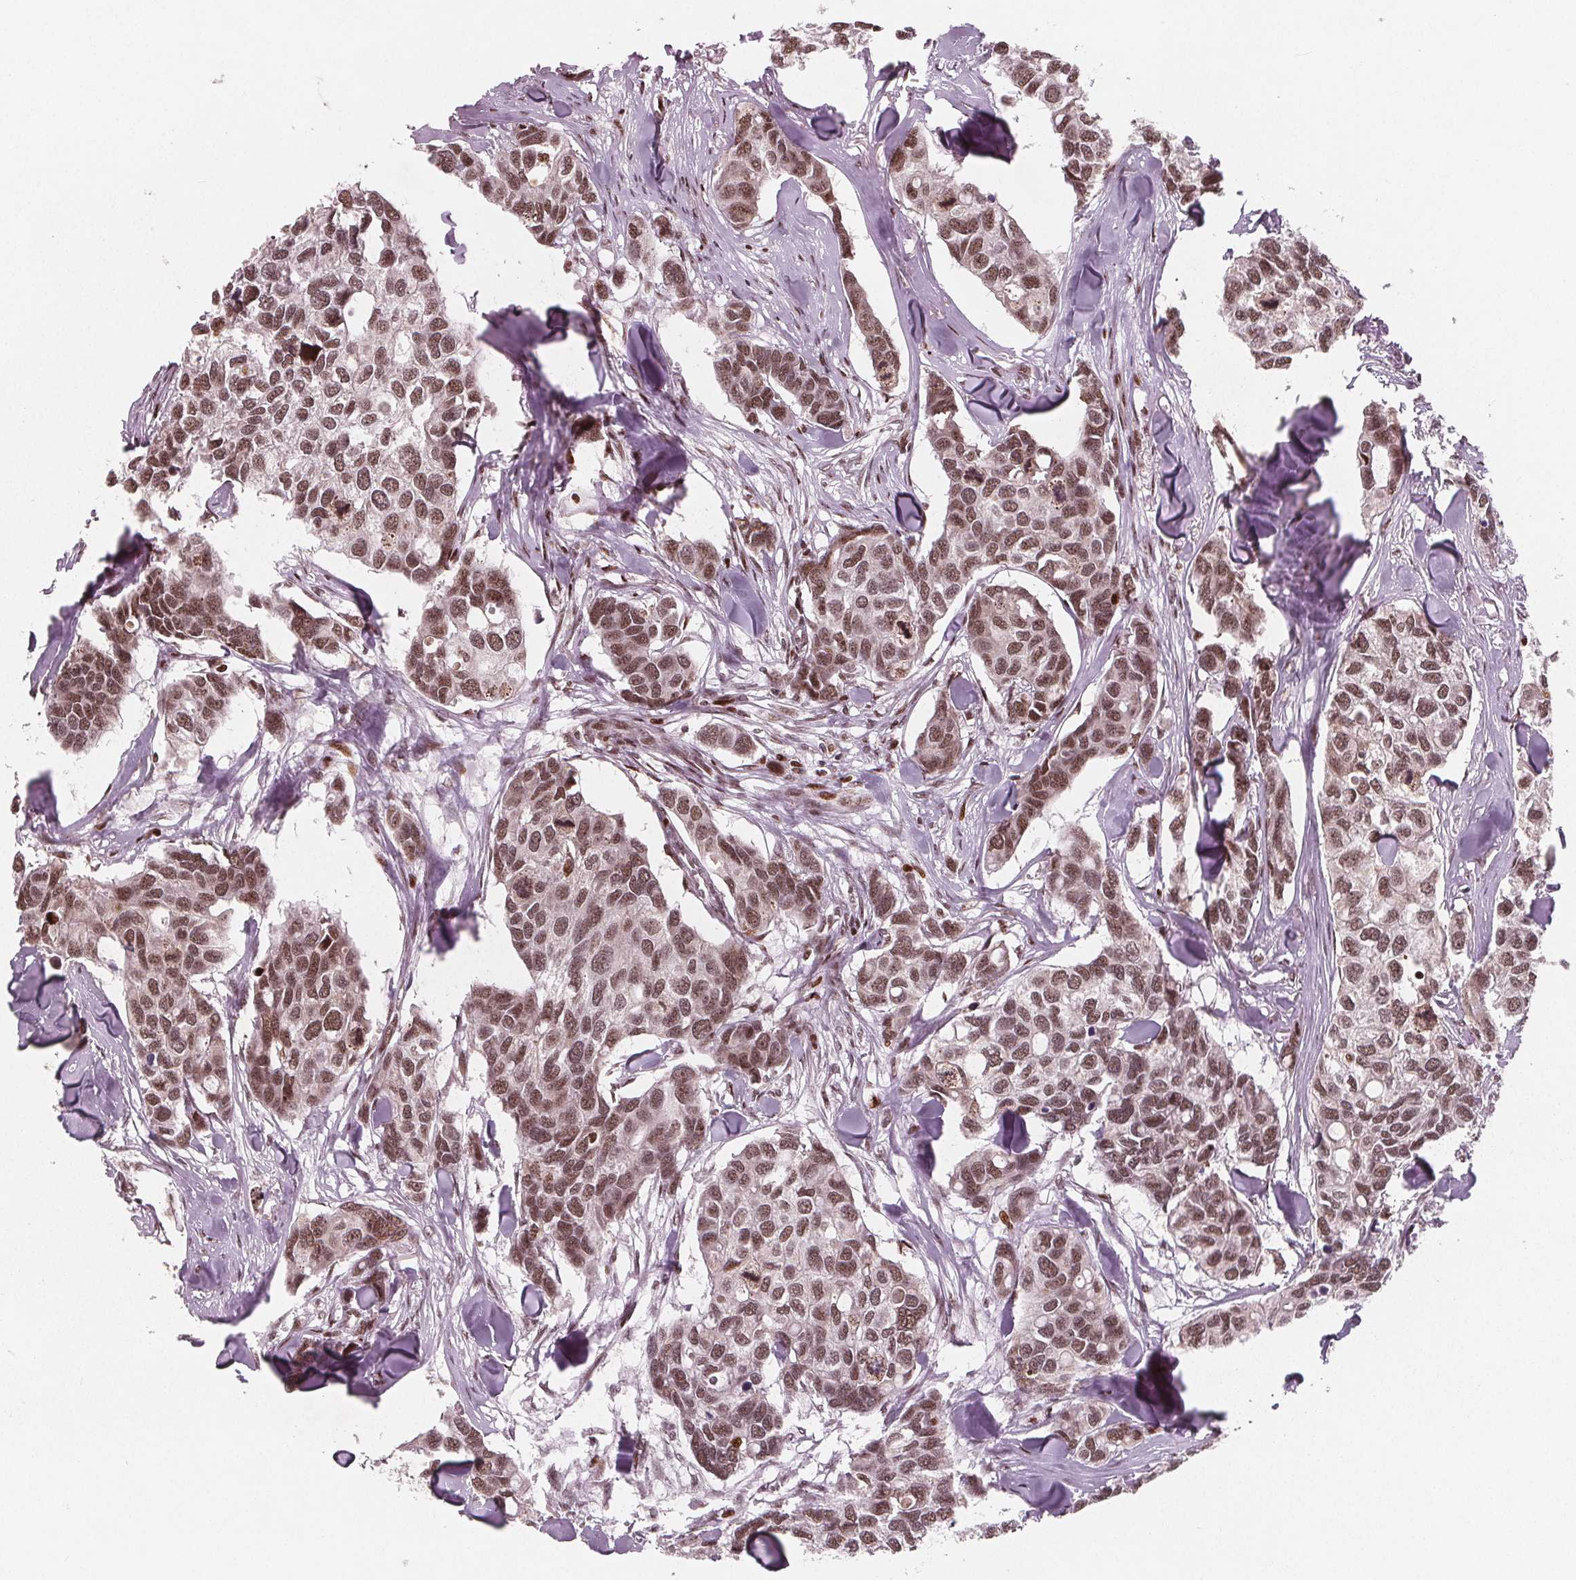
{"staining": {"intensity": "moderate", "quantity": ">75%", "location": "cytoplasmic/membranous,nuclear"}, "tissue": "breast cancer", "cell_type": "Tumor cells", "image_type": "cancer", "snomed": [{"axis": "morphology", "description": "Duct carcinoma"}, {"axis": "topography", "description": "Breast"}], "caption": "An IHC photomicrograph of tumor tissue is shown. Protein staining in brown labels moderate cytoplasmic/membranous and nuclear positivity in invasive ductal carcinoma (breast) within tumor cells.", "gene": "SNRNP35", "patient": {"sex": "female", "age": 83}}